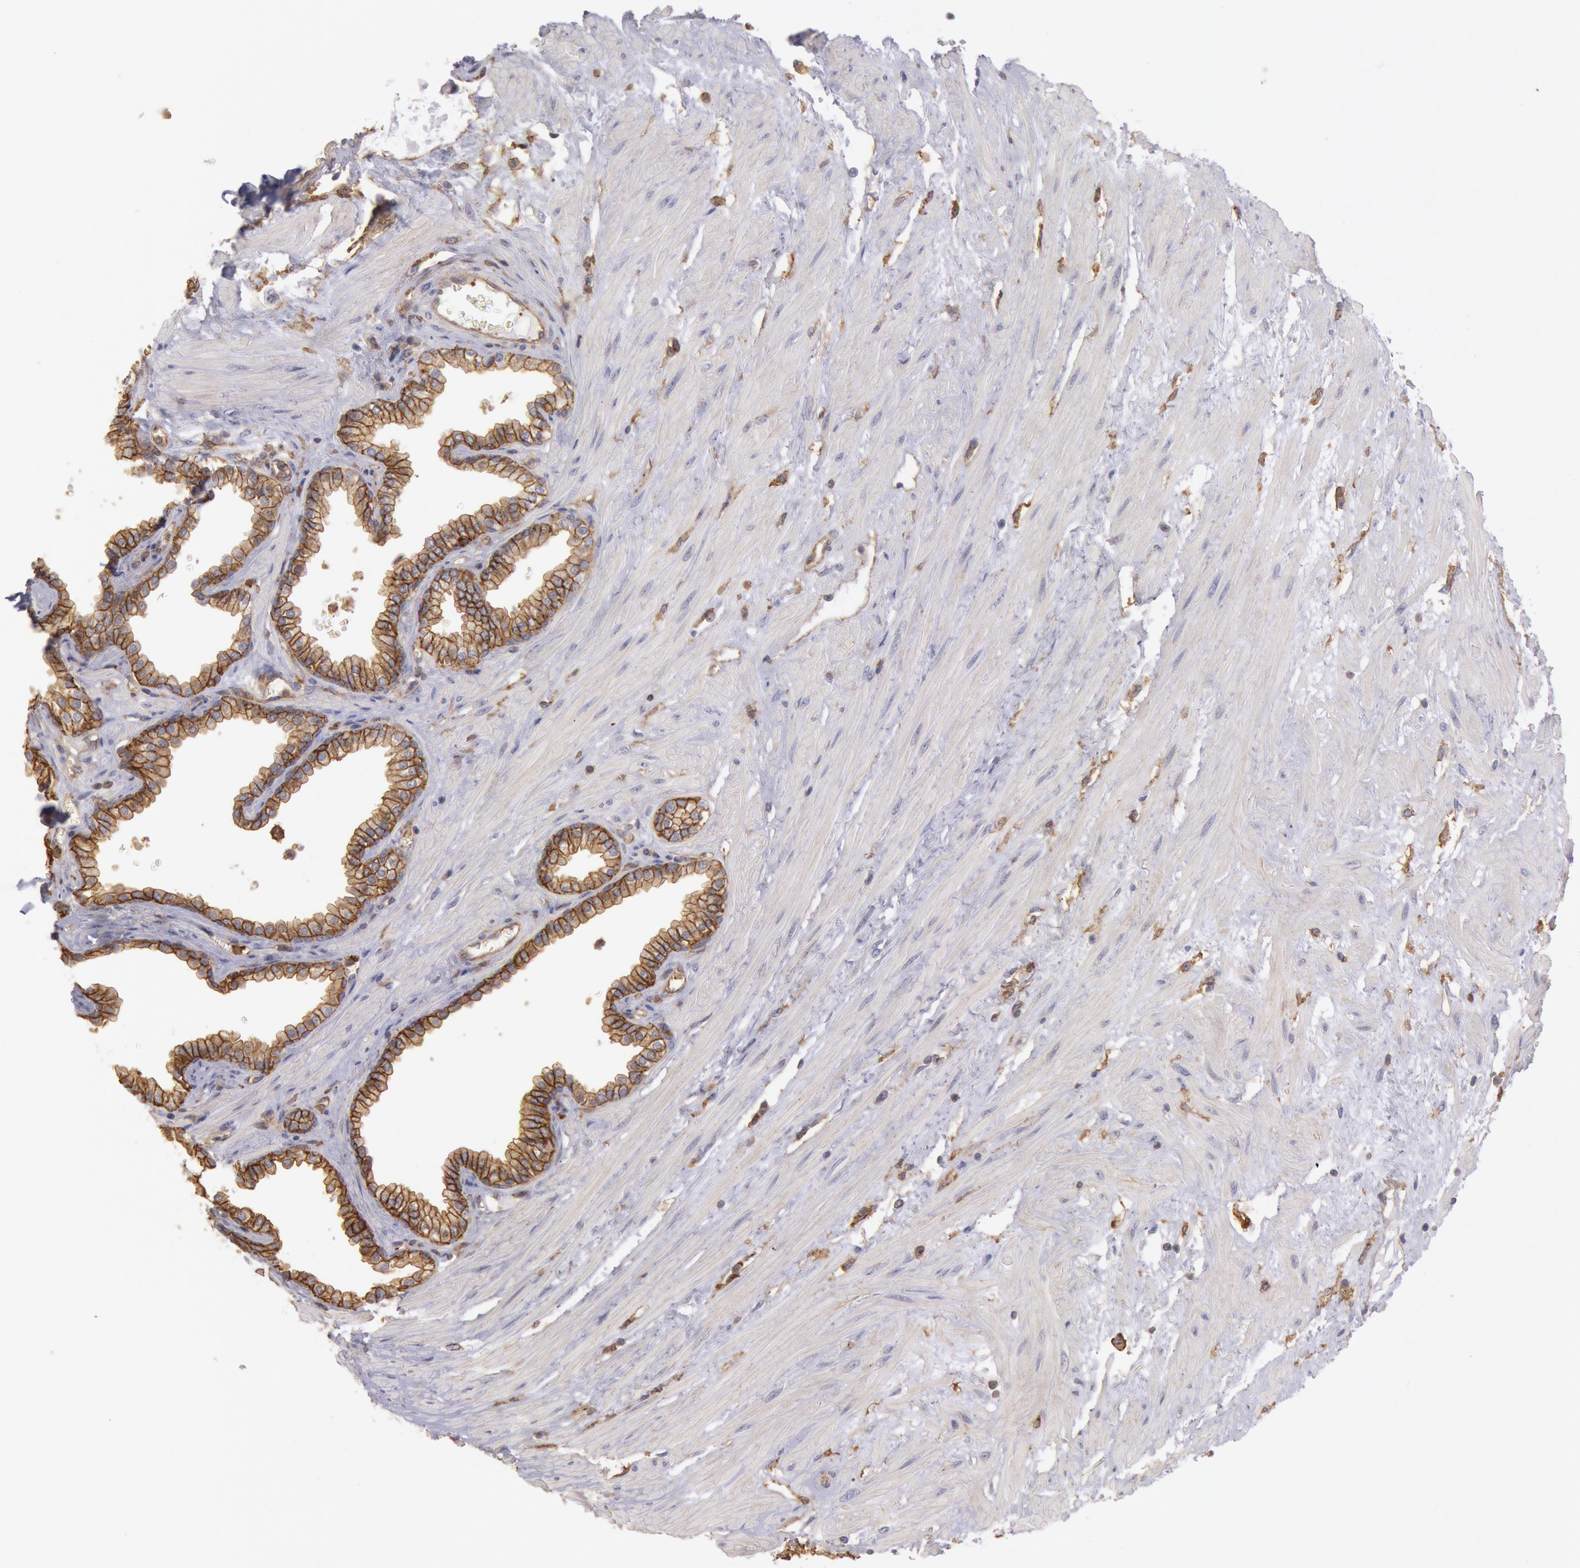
{"staining": {"intensity": "moderate", "quantity": ">75%", "location": "cytoplasmic/membranous"}, "tissue": "prostate", "cell_type": "Glandular cells", "image_type": "normal", "snomed": [{"axis": "morphology", "description": "Normal tissue, NOS"}, {"axis": "topography", "description": "Prostate"}], "caption": "An immunohistochemistry micrograph of unremarkable tissue is shown. Protein staining in brown shows moderate cytoplasmic/membranous positivity in prostate within glandular cells.", "gene": "SNAP23", "patient": {"sex": "male", "age": 64}}